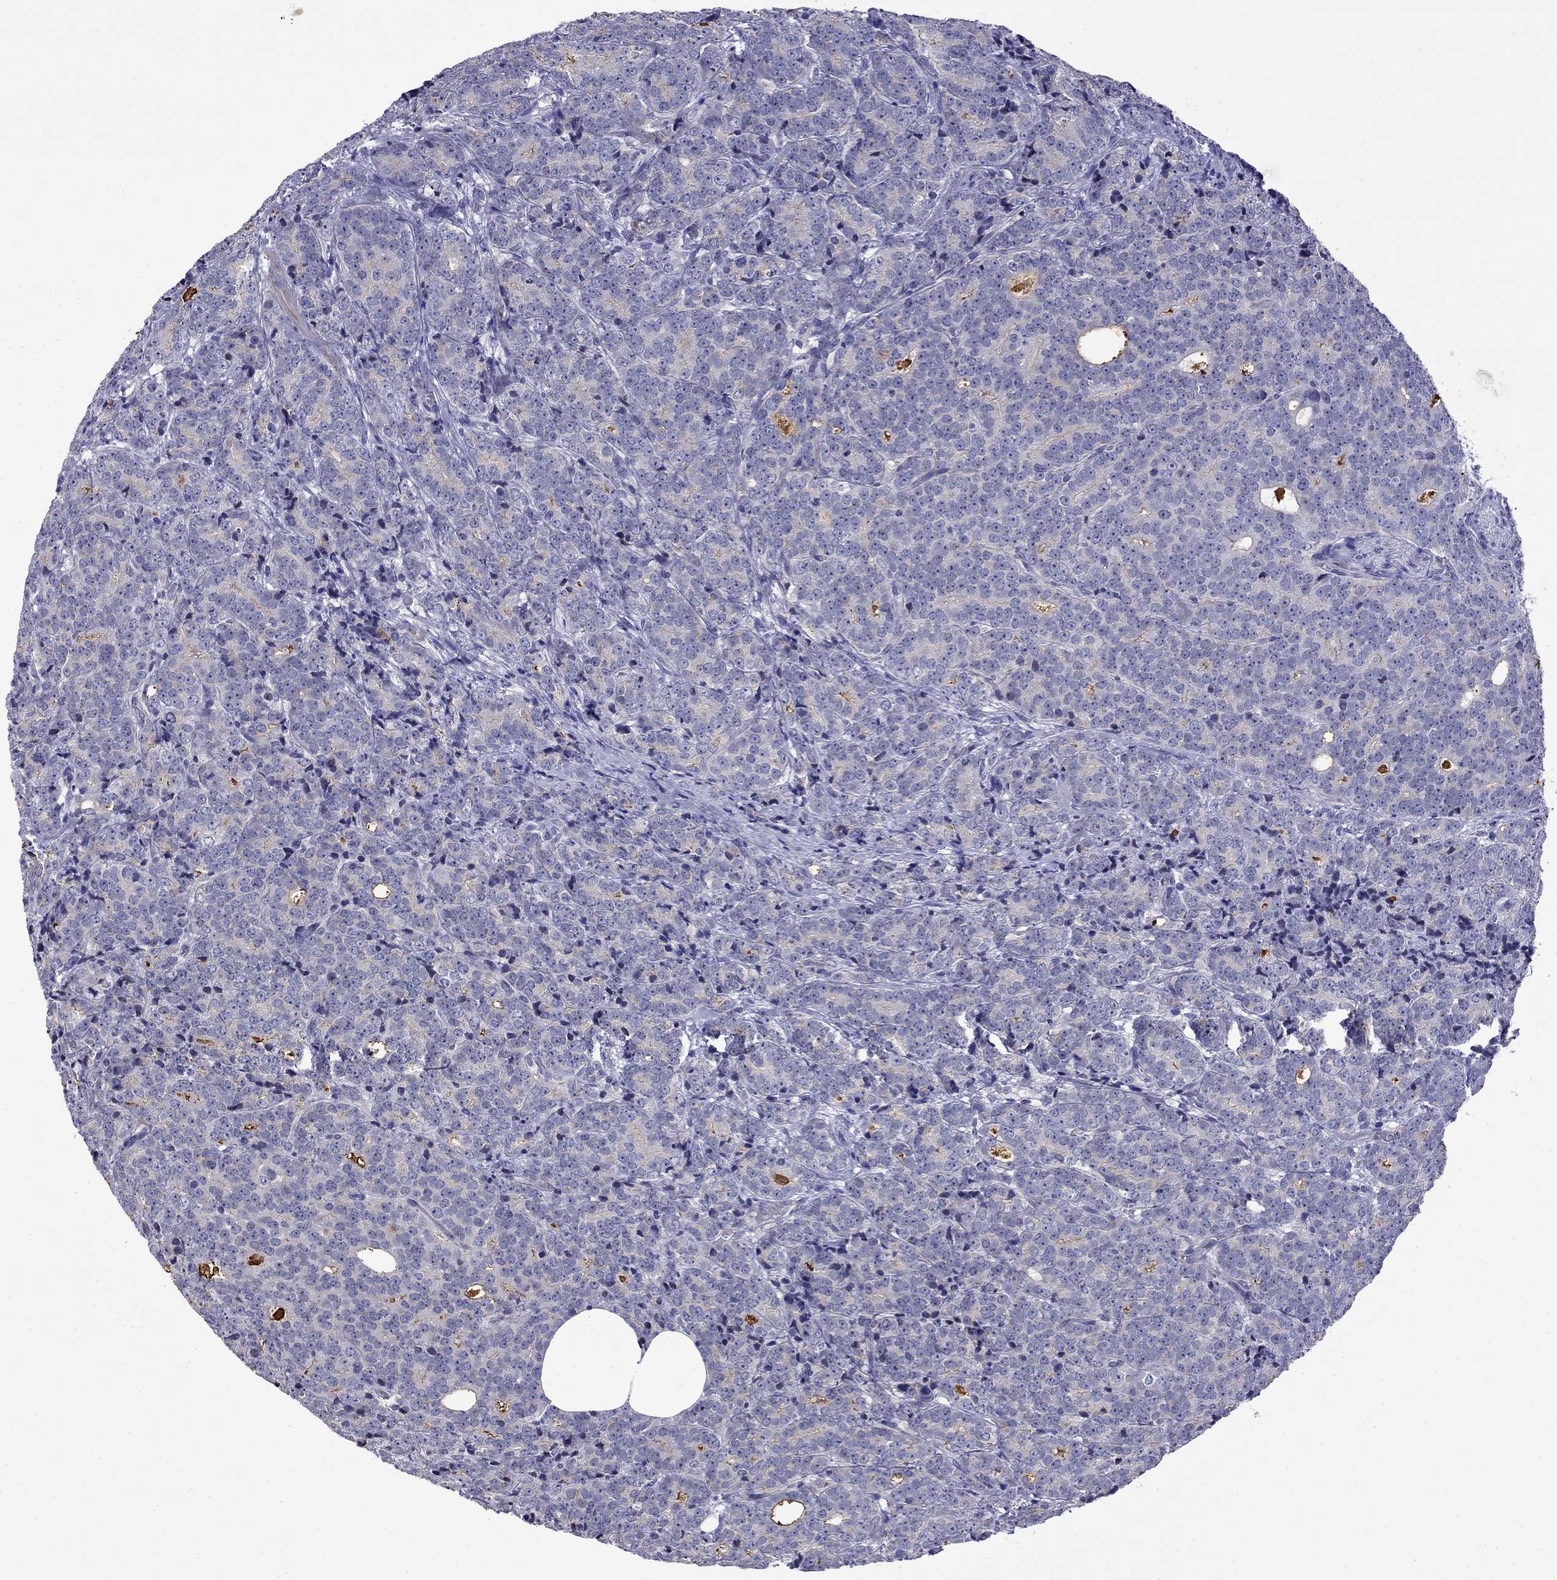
{"staining": {"intensity": "negative", "quantity": "none", "location": "none"}, "tissue": "prostate cancer", "cell_type": "Tumor cells", "image_type": "cancer", "snomed": [{"axis": "morphology", "description": "Adenocarcinoma, NOS"}, {"axis": "topography", "description": "Prostate"}], "caption": "IHC photomicrograph of human prostate cancer (adenocarcinoma) stained for a protein (brown), which exhibits no expression in tumor cells.", "gene": "PRR18", "patient": {"sex": "male", "age": 71}}